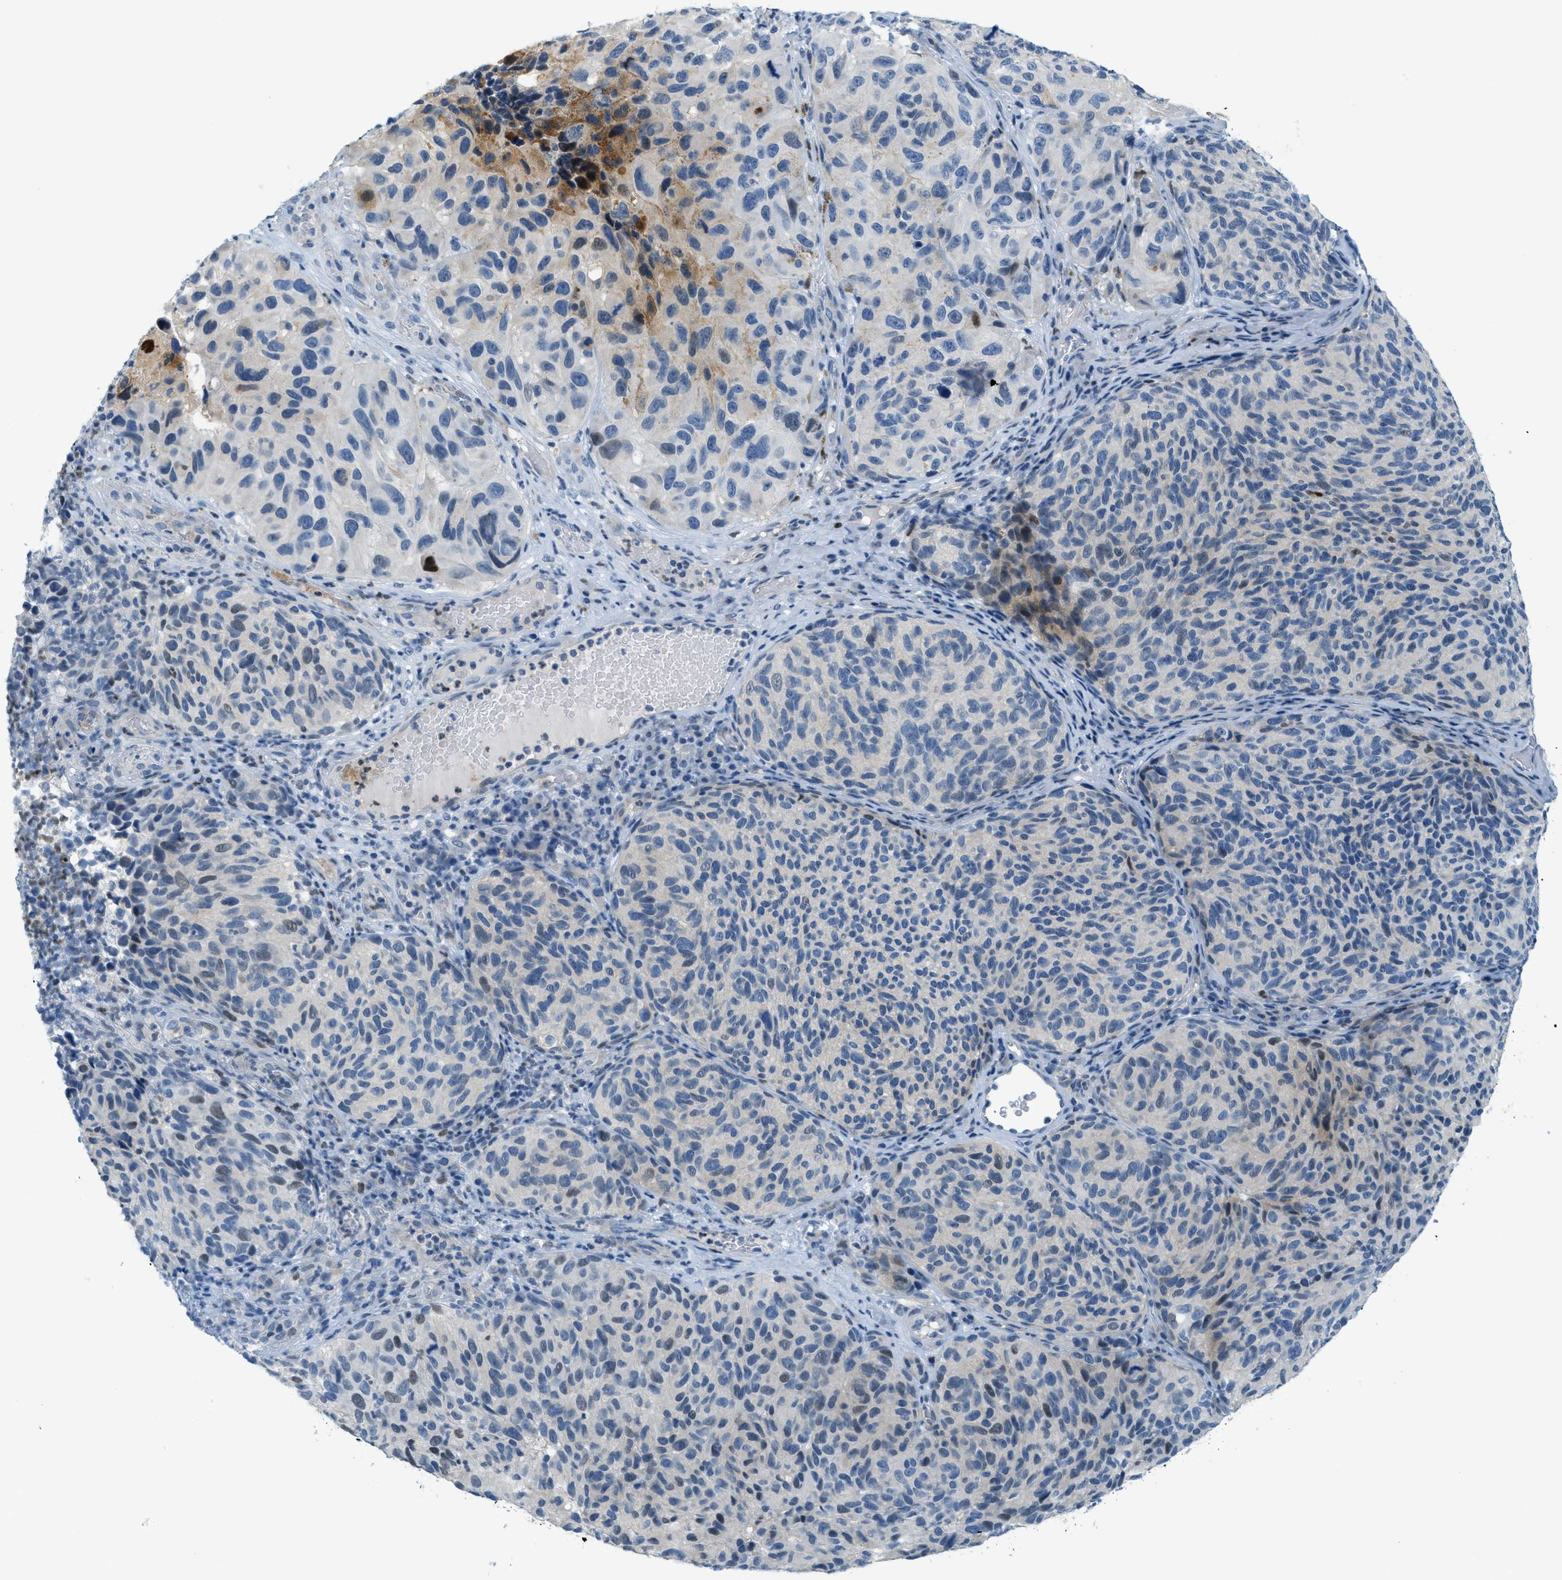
{"staining": {"intensity": "moderate", "quantity": "<25%", "location": "cytoplasmic/membranous"}, "tissue": "melanoma", "cell_type": "Tumor cells", "image_type": "cancer", "snomed": [{"axis": "morphology", "description": "Malignant melanoma, NOS"}, {"axis": "topography", "description": "Skin"}], "caption": "Human malignant melanoma stained for a protein (brown) shows moderate cytoplasmic/membranous positive staining in about <25% of tumor cells.", "gene": "CYP4X1", "patient": {"sex": "female", "age": 73}}